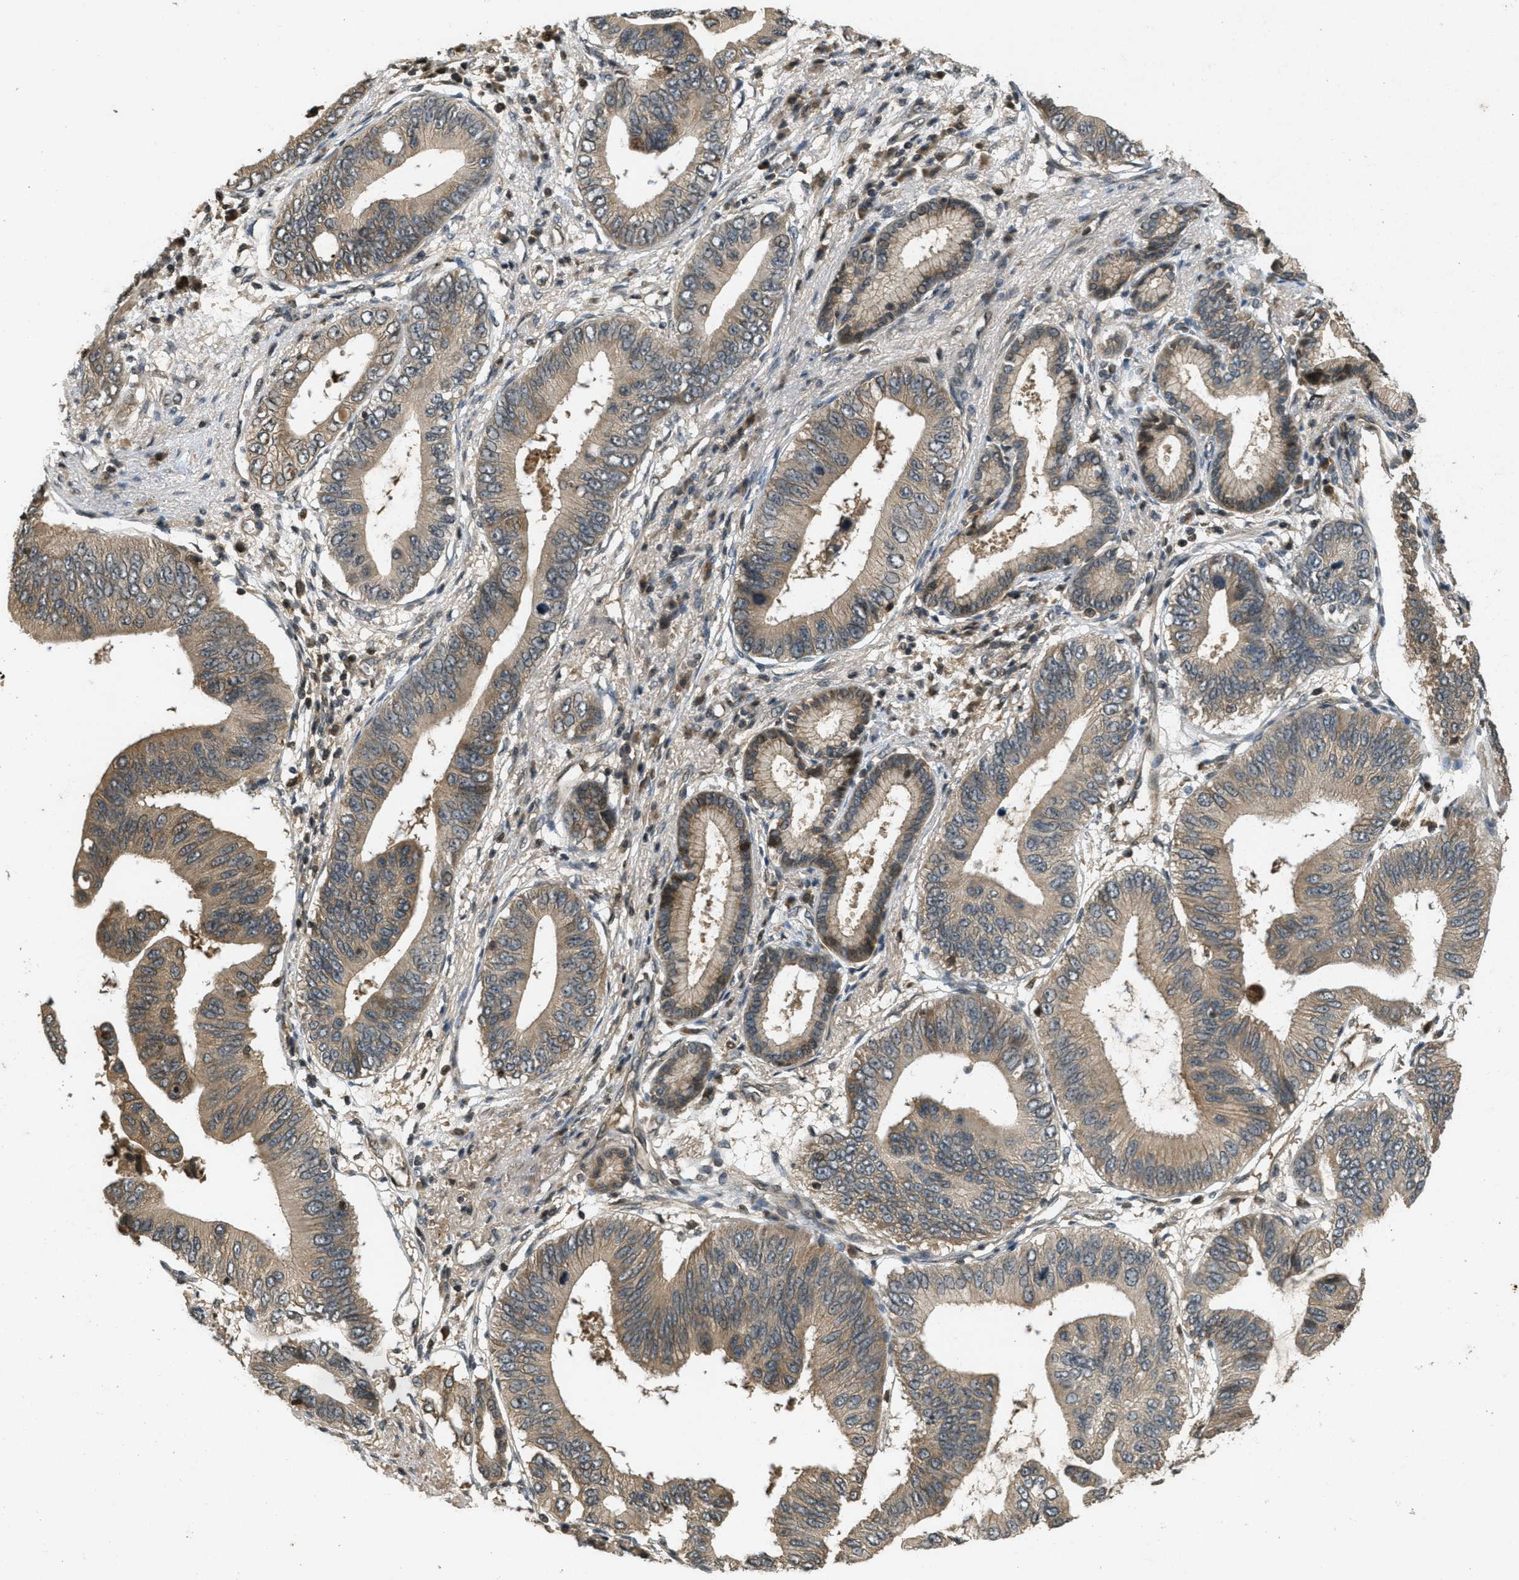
{"staining": {"intensity": "moderate", "quantity": ">75%", "location": "cytoplasmic/membranous"}, "tissue": "pancreatic cancer", "cell_type": "Tumor cells", "image_type": "cancer", "snomed": [{"axis": "morphology", "description": "Adenocarcinoma, NOS"}, {"axis": "topography", "description": "Pancreas"}], "caption": "This image demonstrates immunohistochemistry staining of adenocarcinoma (pancreatic), with medium moderate cytoplasmic/membranous positivity in approximately >75% of tumor cells.", "gene": "ATG7", "patient": {"sex": "male", "age": 77}}